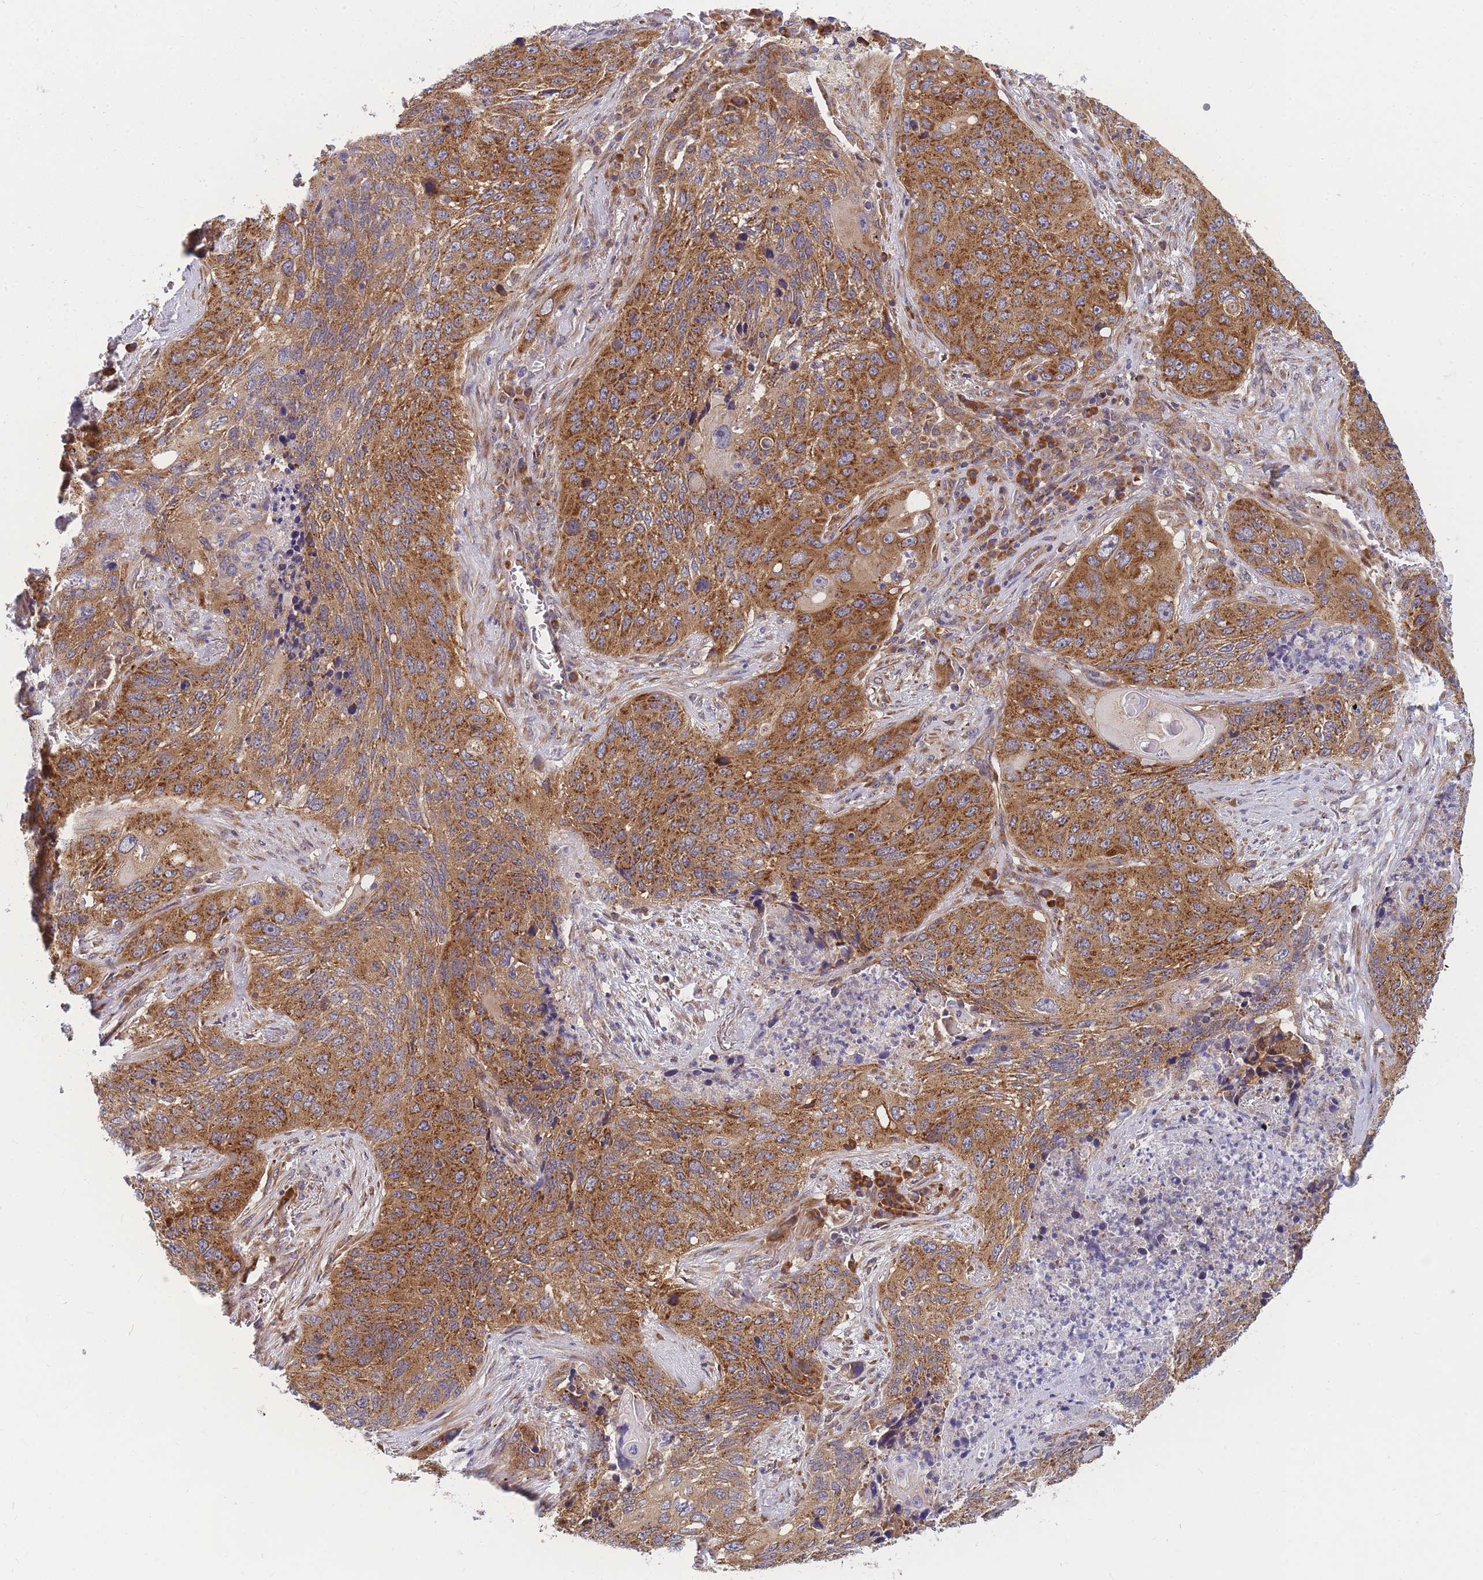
{"staining": {"intensity": "strong", "quantity": ">75%", "location": "cytoplasmic/membranous"}, "tissue": "lung cancer", "cell_type": "Tumor cells", "image_type": "cancer", "snomed": [{"axis": "morphology", "description": "Squamous cell carcinoma, NOS"}, {"axis": "topography", "description": "Lung"}], "caption": "Immunohistochemical staining of human lung cancer (squamous cell carcinoma) shows high levels of strong cytoplasmic/membranous protein expression in approximately >75% of tumor cells.", "gene": "MRPL23", "patient": {"sex": "female", "age": 63}}